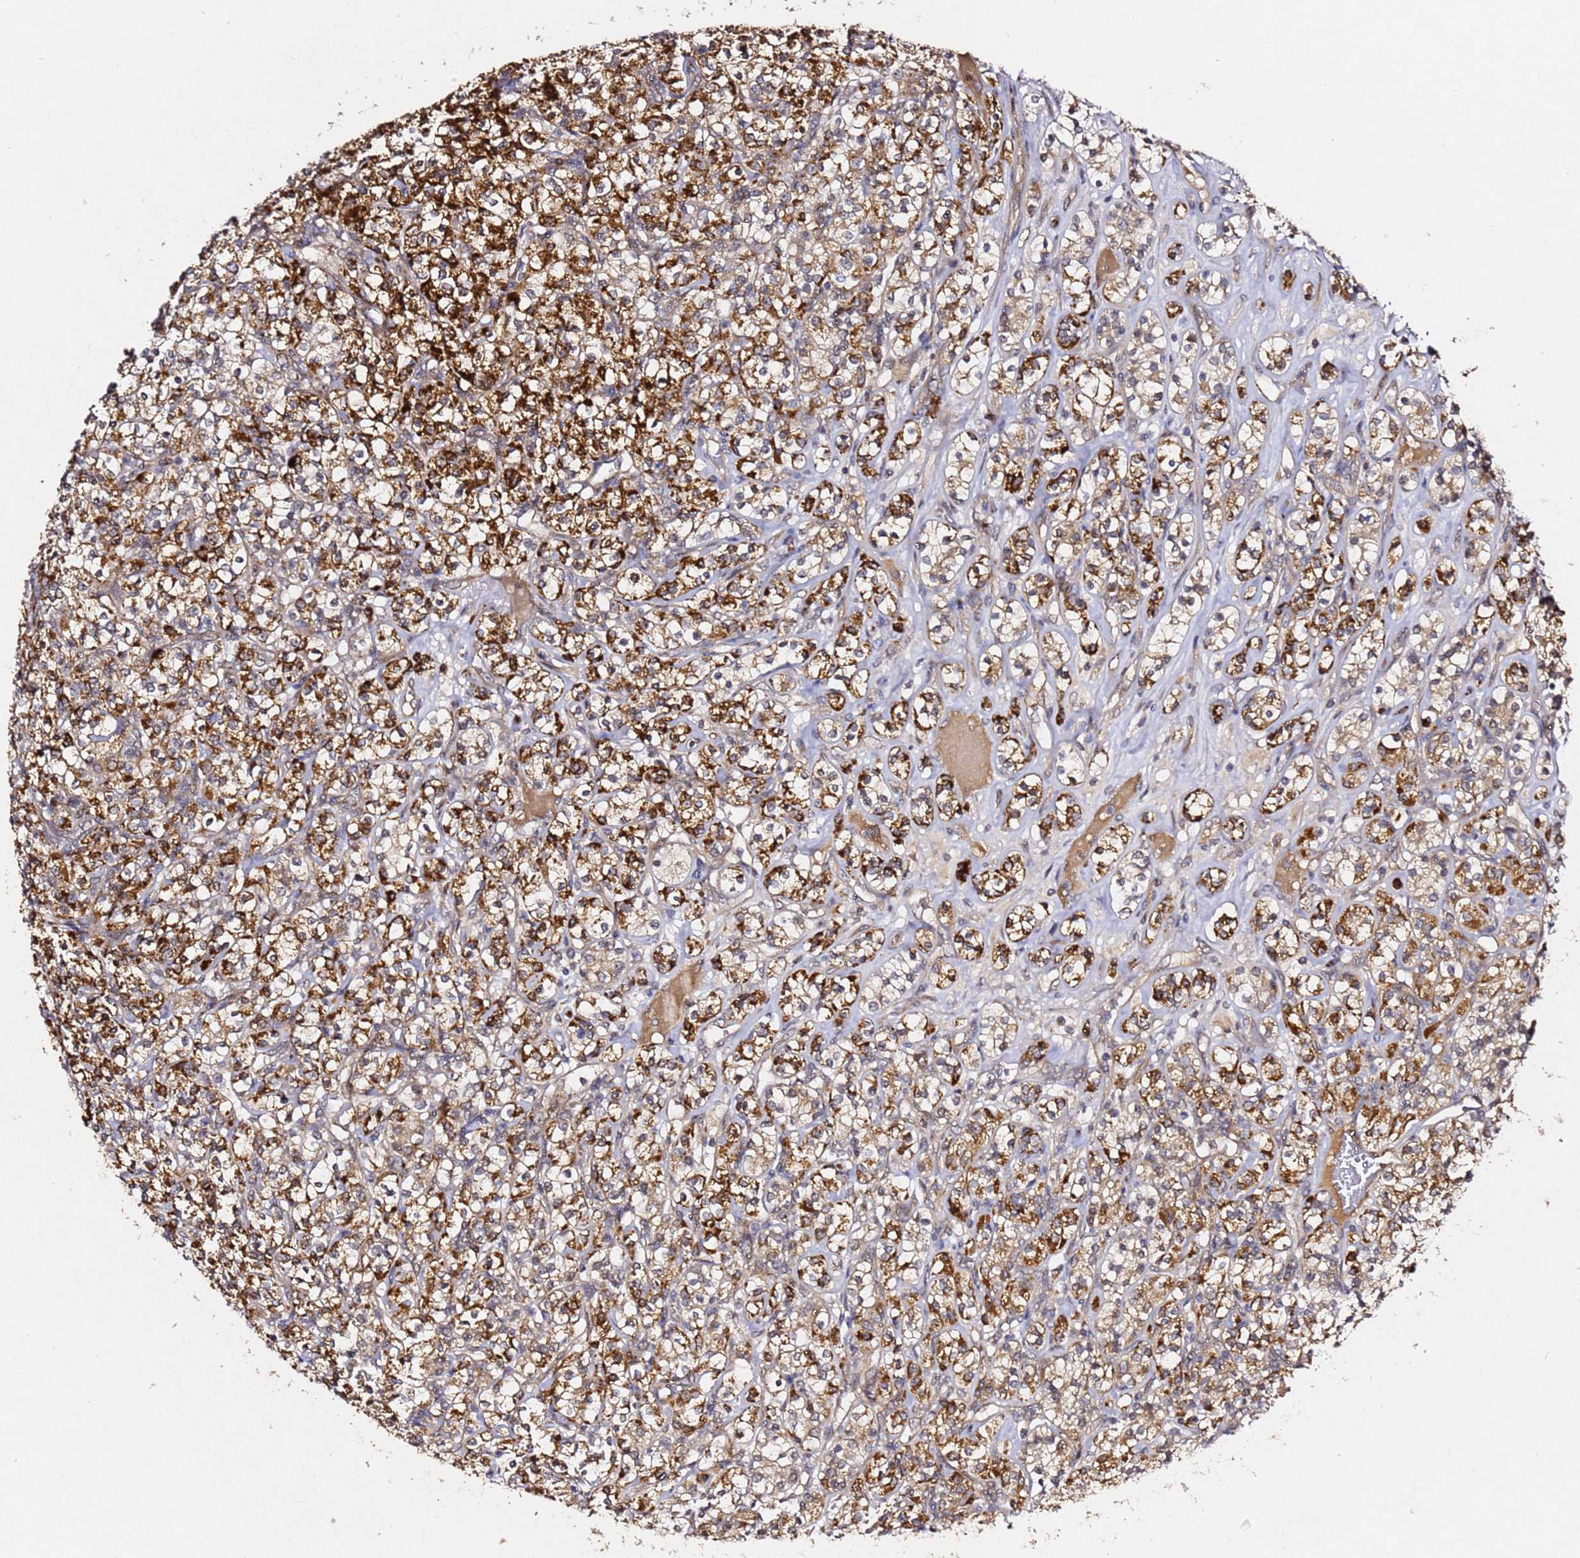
{"staining": {"intensity": "strong", "quantity": "25%-75%", "location": "cytoplasmic/membranous"}, "tissue": "renal cancer", "cell_type": "Tumor cells", "image_type": "cancer", "snomed": [{"axis": "morphology", "description": "Adenocarcinoma, NOS"}, {"axis": "topography", "description": "Kidney"}], "caption": "Immunohistochemistry (IHC) of human renal cancer demonstrates high levels of strong cytoplasmic/membranous staining in about 25%-75% of tumor cells.", "gene": "ALG11", "patient": {"sex": "male", "age": 77}}